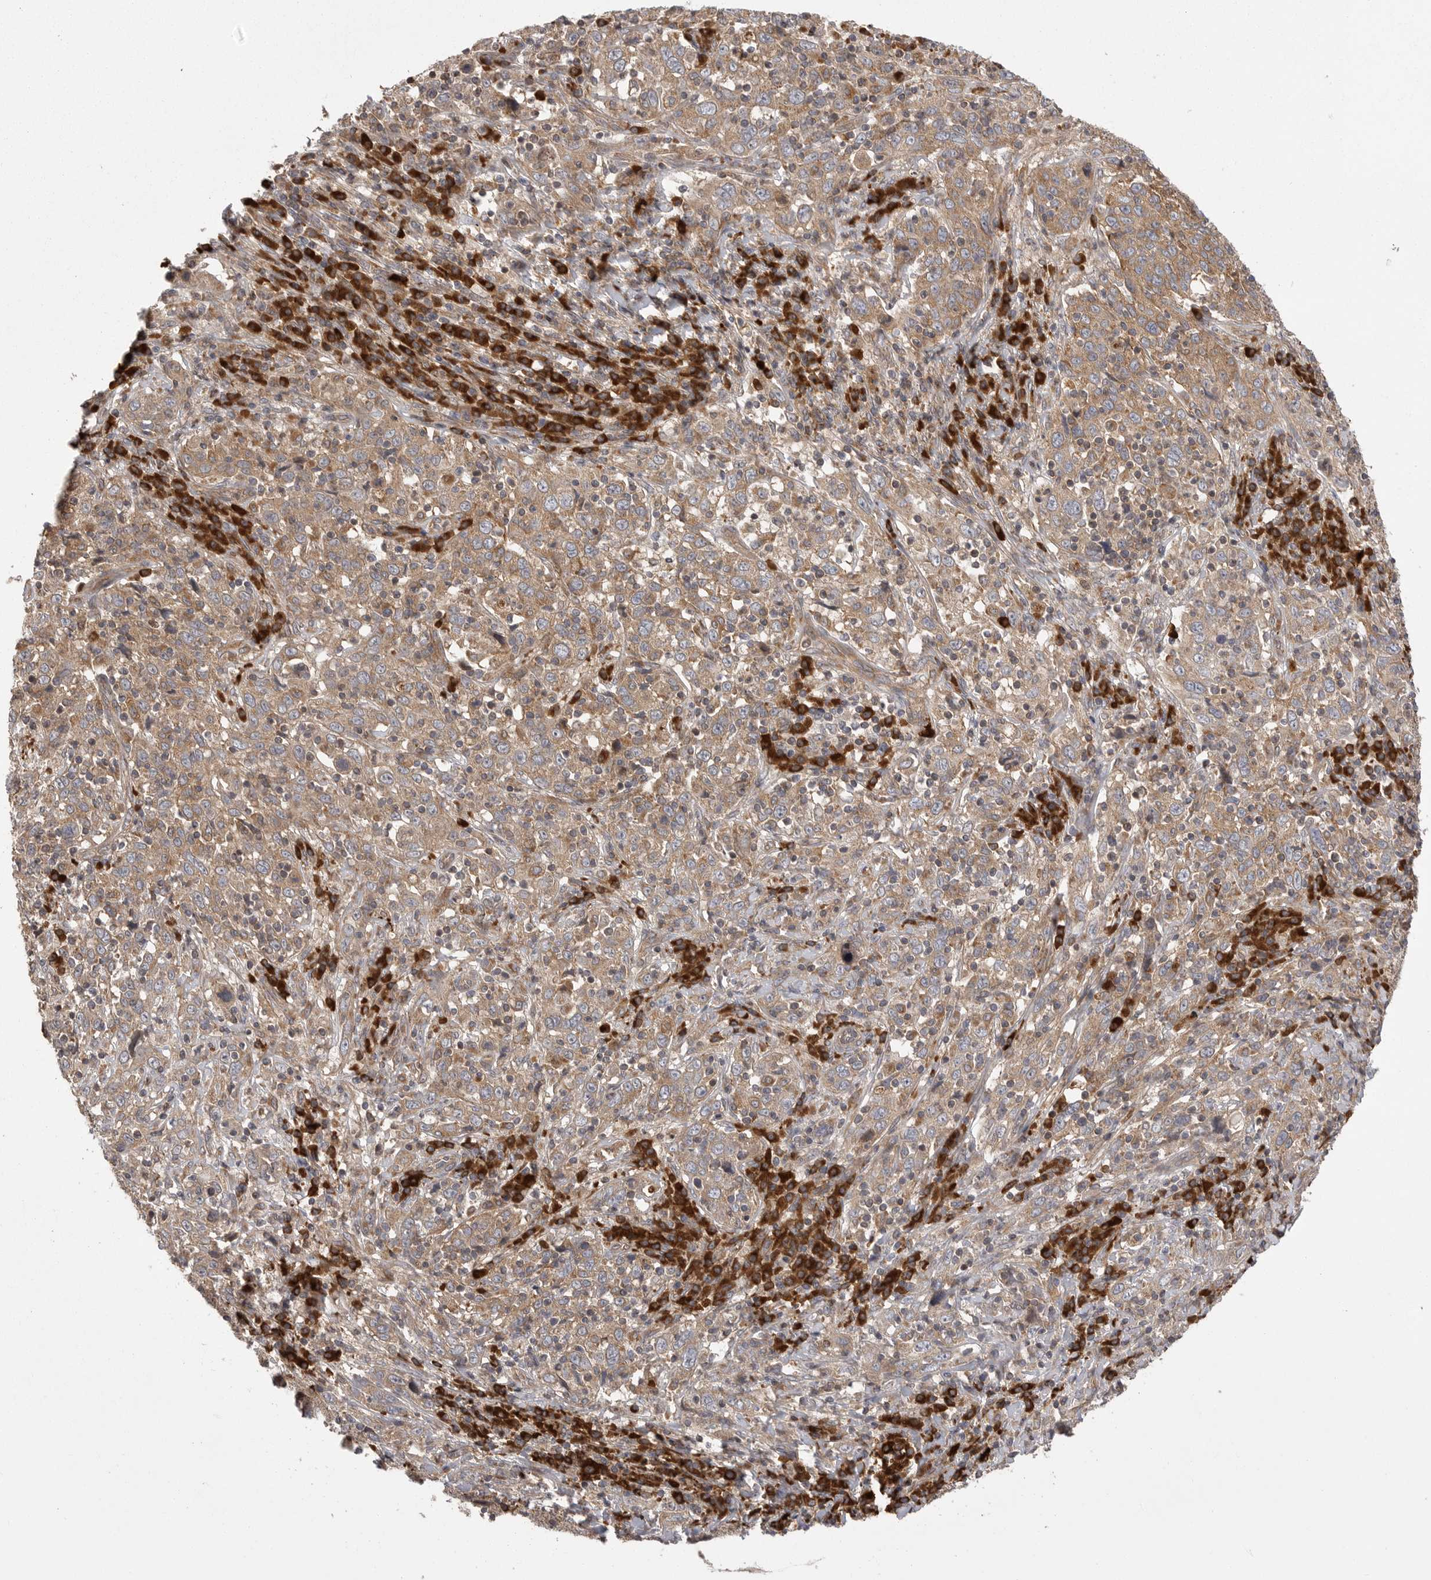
{"staining": {"intensity": "moderate", "quantity": ">75%", "location": "cytoplasmic/membranous"}, "tissue": "cervical cancer", "cell_type": "Tumor cells", "image_type": "cancer", "snomed": [{"axis": "morphology", "description": "Squamous cell carcinoma, NOS"}, {"axis": "topography", "description": "Cervix"}], "caption": "Moderate cytoplasmic/membranous expression for a protein is appreciated in approximately >75% of tumor cells of cervical squamous cell carcinoma using immunohistochemistry (IHC).", "gene": "OXR1", "patient": {"sex": "female", "age": 46}}